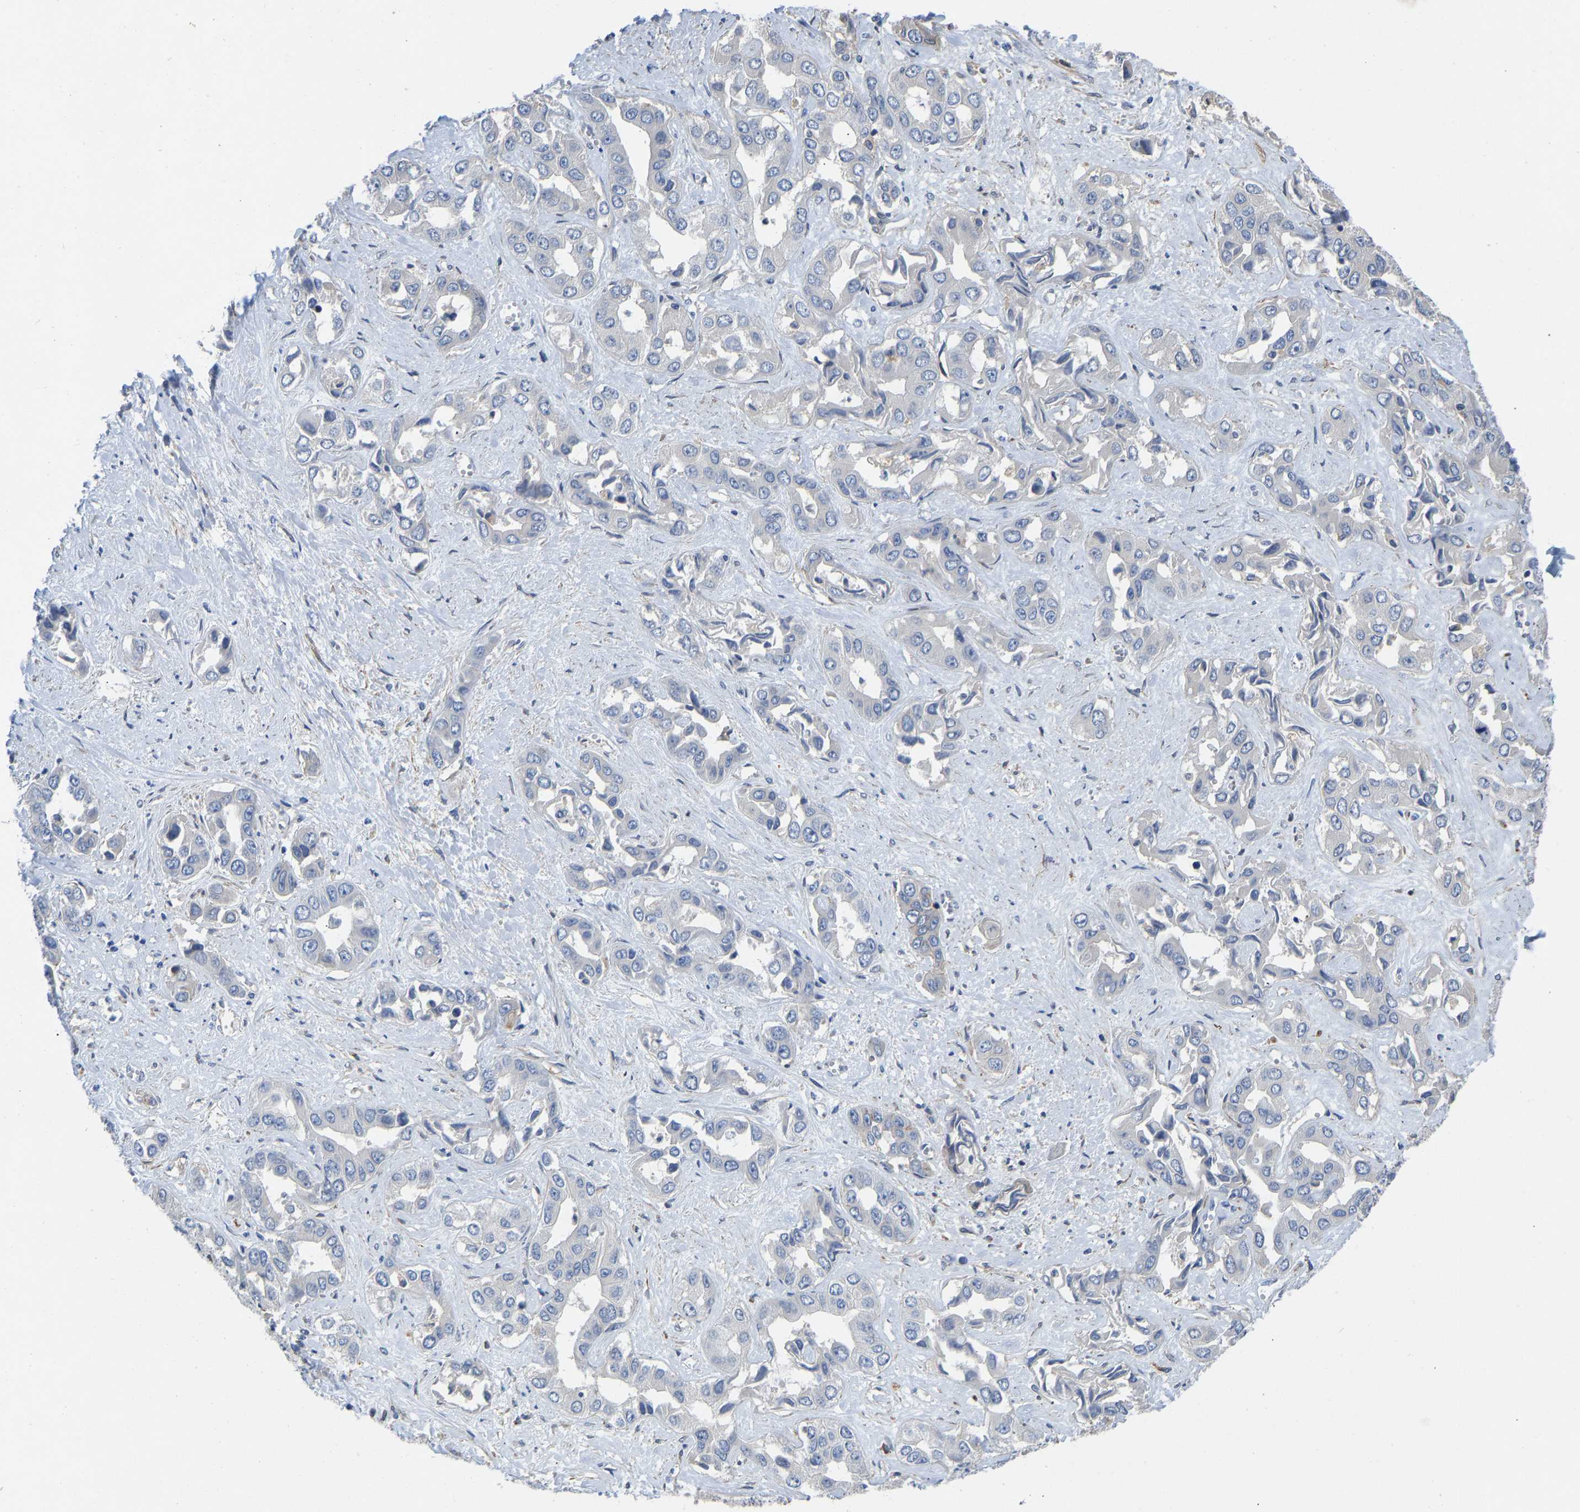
{"staining": {"intensity": "negative", "quantity": "none", "location": "none"}, "tissue": "liver cancer", "cell_type": "Tumor cells", "image_type": "cancer", "snomed": [{"axis": "morphology", "description": "Cholangiocarcinoma"}, {"axis": "topography", "description": "Liver"}], "caption": "The immunohistochemistry (IHC) photomicrograph has no significant positivity in tumor cells of liver cholangiocarcinoma tissue.", "gene": "ELMO2", "patient": {"sex": "female", "age": 52}}